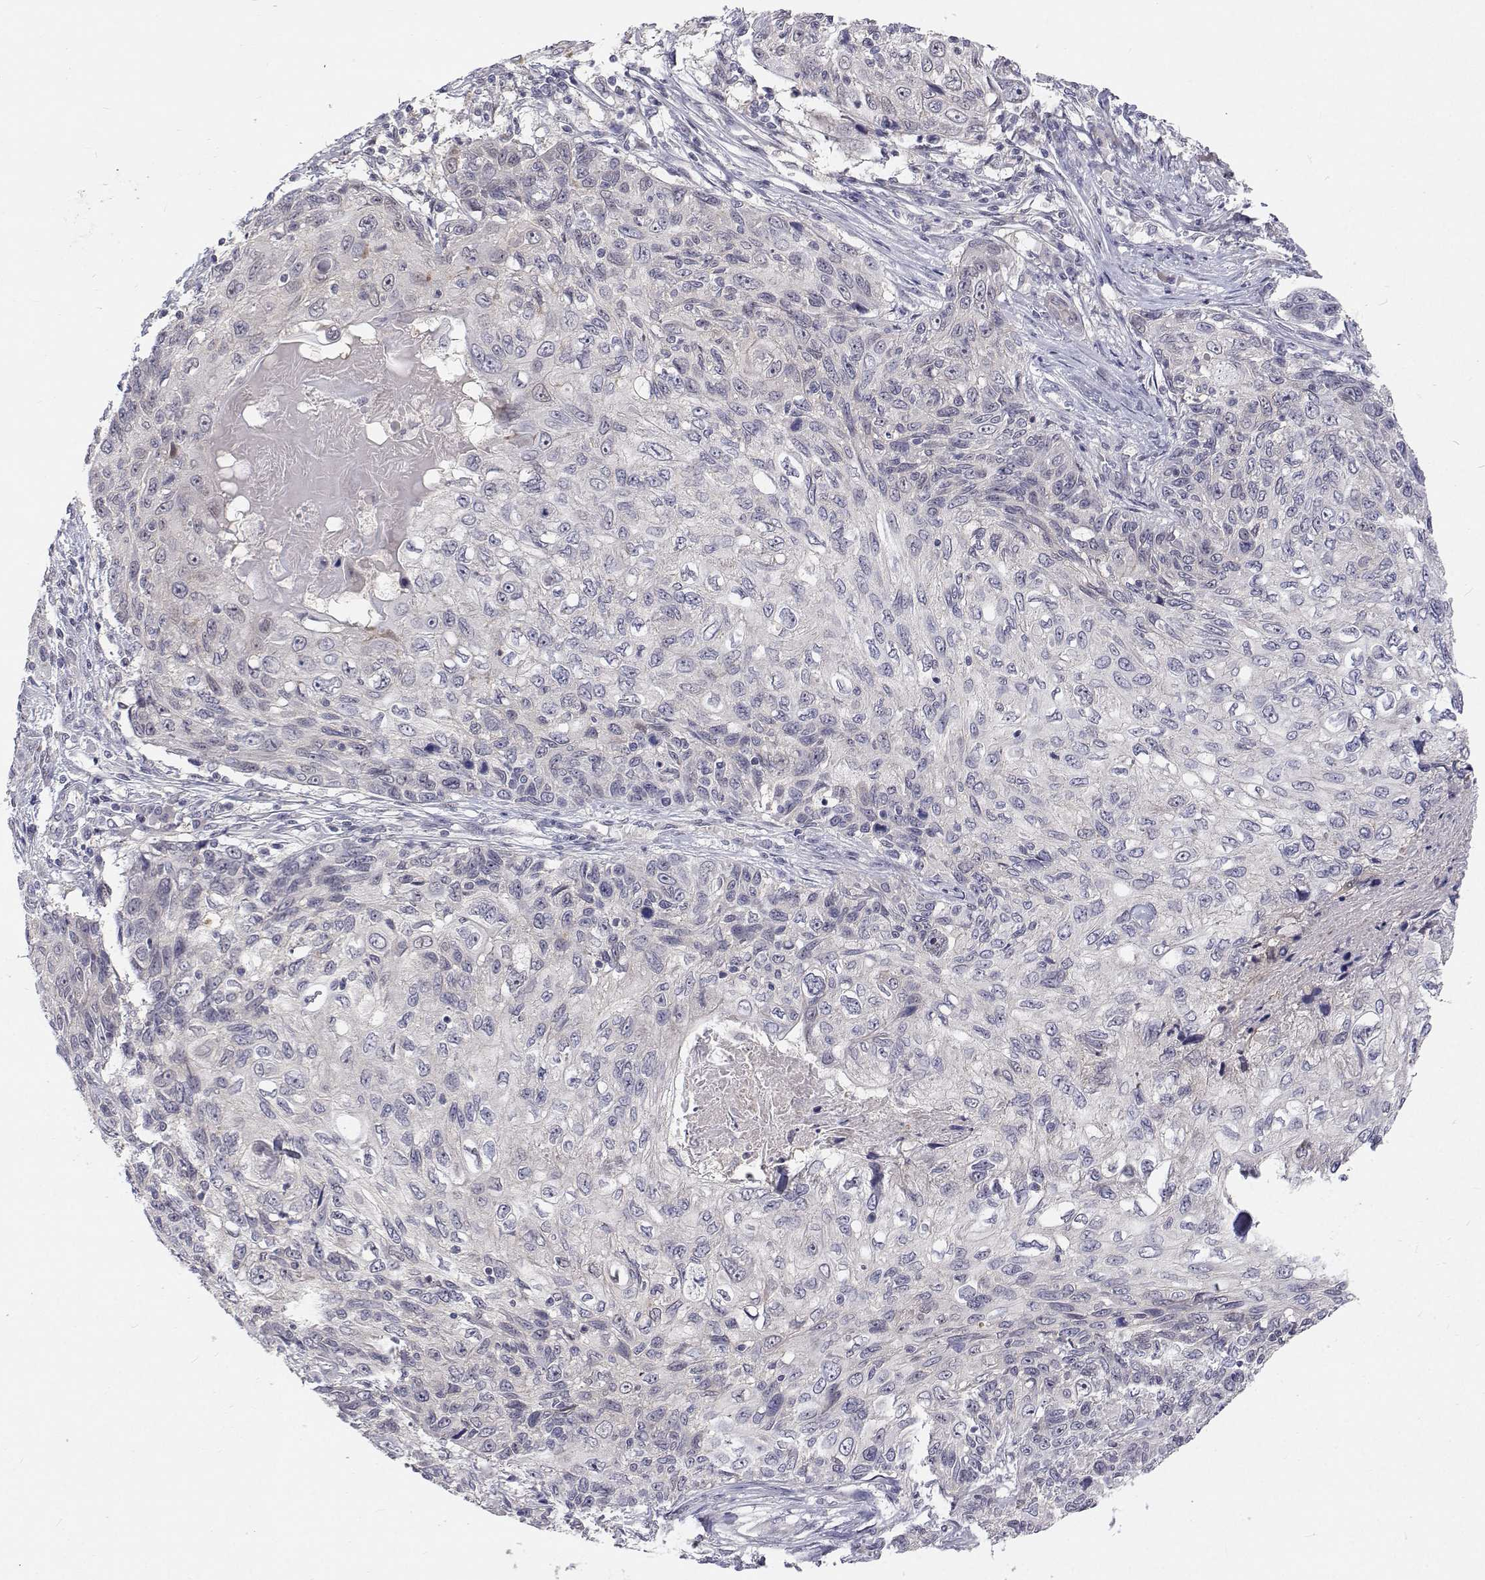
{"staining": {"intensity": "negative", "quantity": "none", "location": "none"}, "tissue": "skin cancer", "cell_type": "Tumor cells", "image_type": "cancer", "snomed": [{"axis": "morphology", "description": "Squamous cell carcinoma, NOS"}, {"axis": "topography", "description": "Skin"}], "caption": "This is an immunohistochemistry histopathology image of squamous cell carcinoma (skin). There is no positivity in tumor cells.", "gene": "MYPN", "patient": {"sex": "male", "age": 92}}